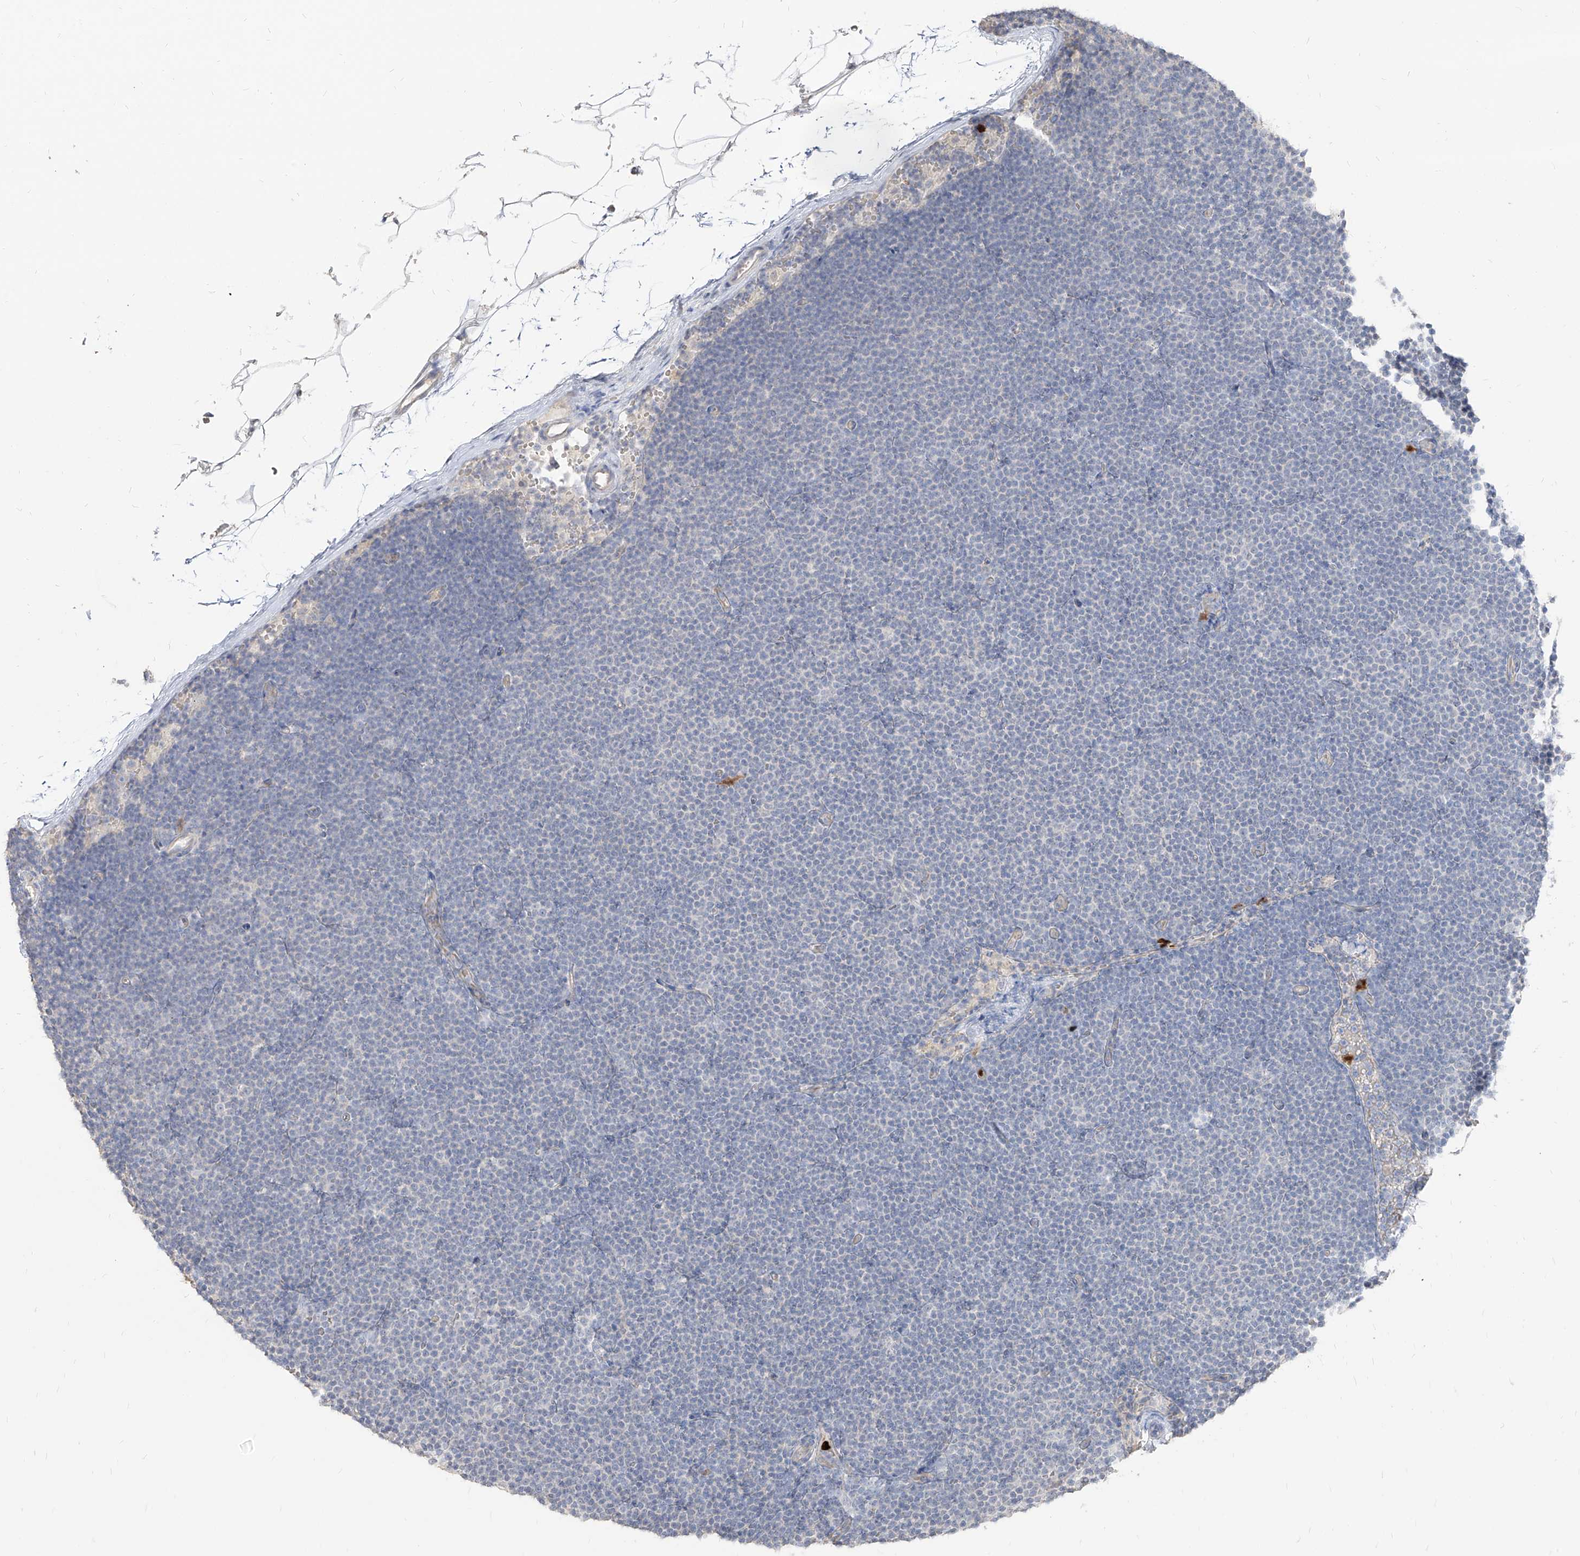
{"staining": {"intensity": "negative", "quantity": "none", "location": "none"}, "tissue": "lymphoma", "cell_type": "Tumor cells", "image_type": "cancer", "snomed": [{"axis": "morphology", "description": "Malignant lymphoma, non-Hodgkin's type, Low grade"}, {"axis": "topography", "description": "Lymph node"}], "caption": "Immunohistochemical staining of lymphoma exhibits no significant expression in tumor cells. (Brightfield microscopy of DAB immunohistochemistry (IHC) at high magnification).", "gene": "ZNF227", "patient": {"sex": "female", "age": 53}}